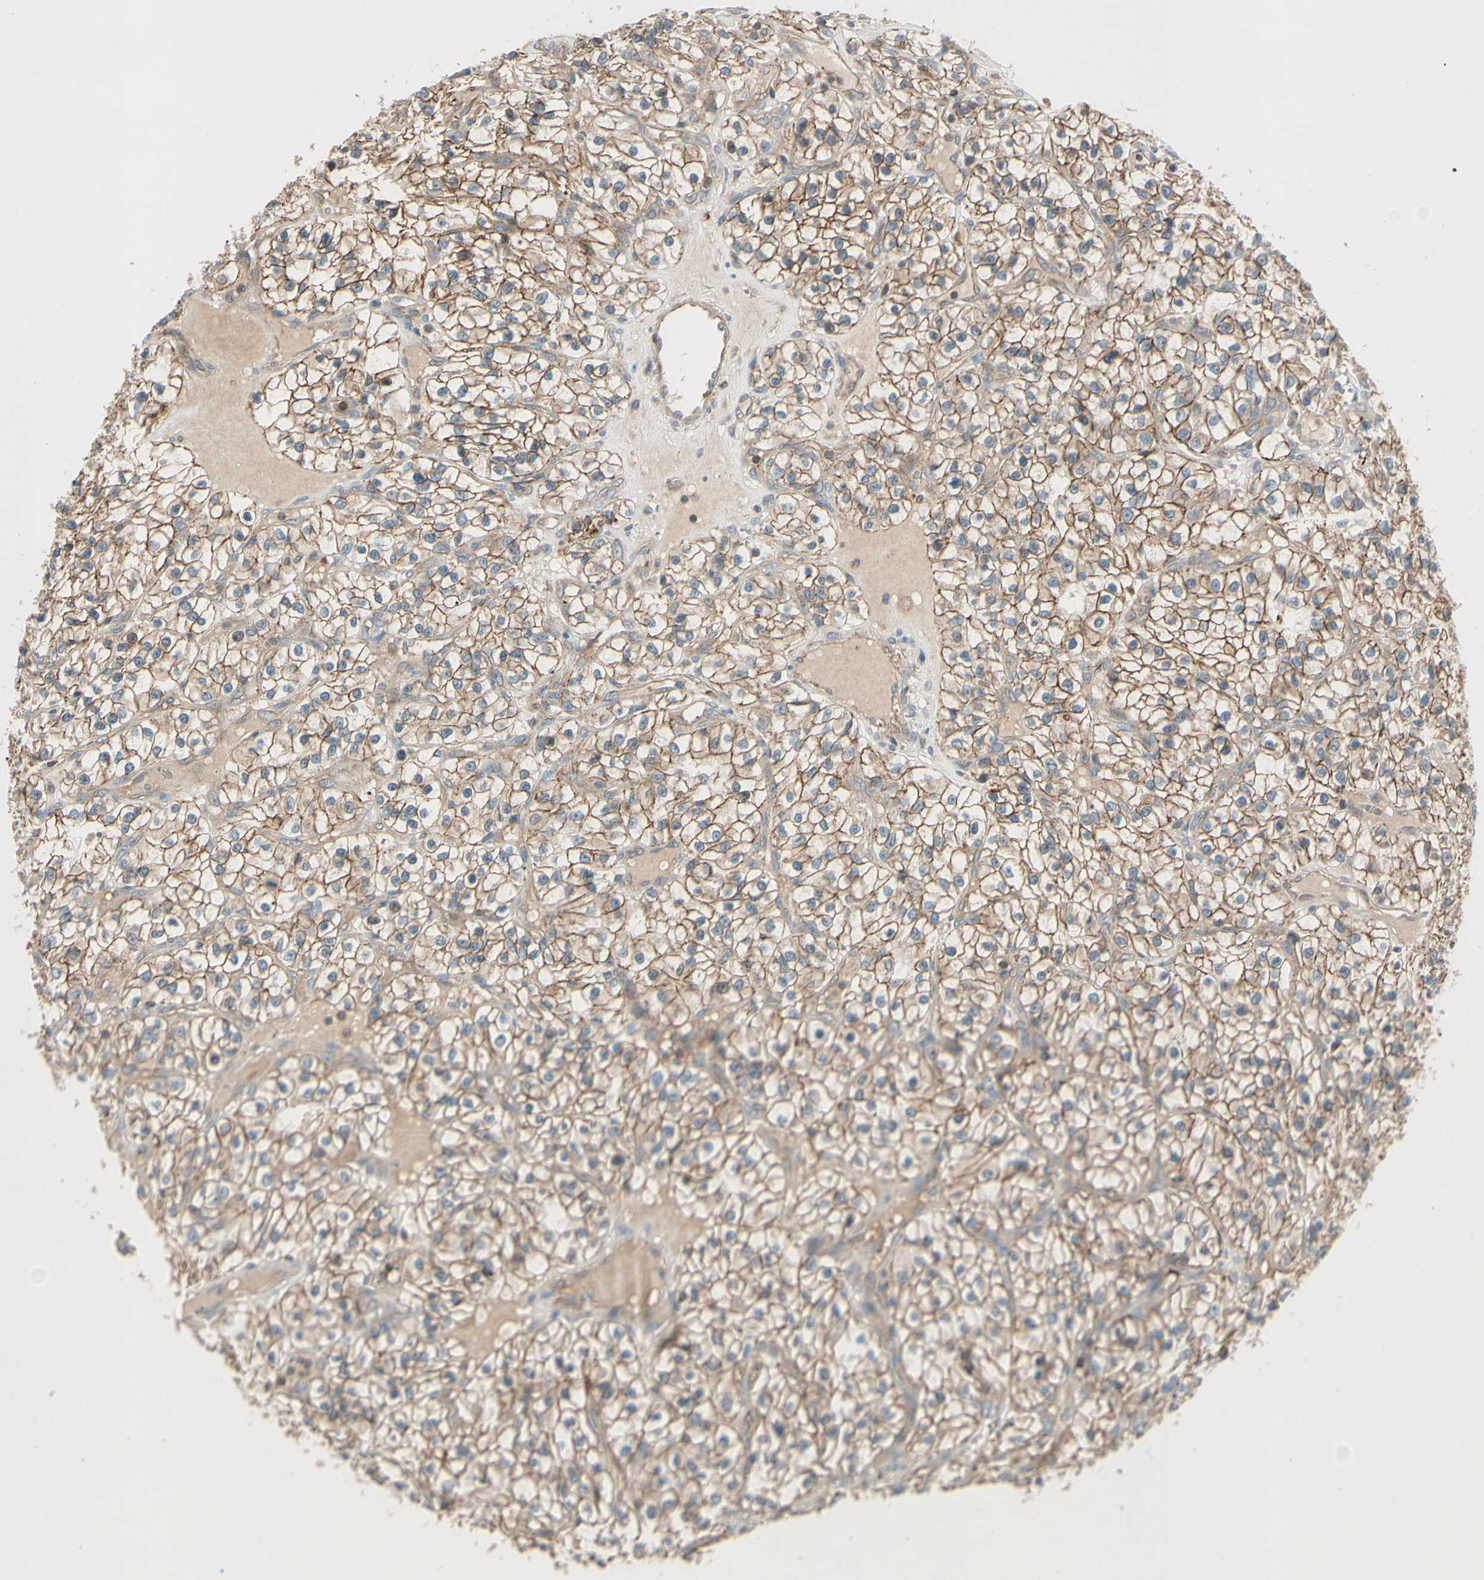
{"staining": {"intensity": "moderate", "quantity": ">75%", "location": "cytoplasmic/membranous"}, "tissue": "renal cancer", "cell_type": "Tumor cells", "image_type": "cancer", "snomed": [{"axis": "morphology", "description": "Adenocarcinoma, NOS"}, {"axis": "topography", "description": "Kidney"}], "caption": "Renal cancer (adenocarcinoma) was stained to show a protein in brown. There is medium levels of moderate cytoplasmic/membranous positivity in approximately >75% of tumor cells. The protein is shown in brown color, while the nuclei are stained blue.", "gene": "CDH6", "patient": {"sex": "female", "age": 57}}